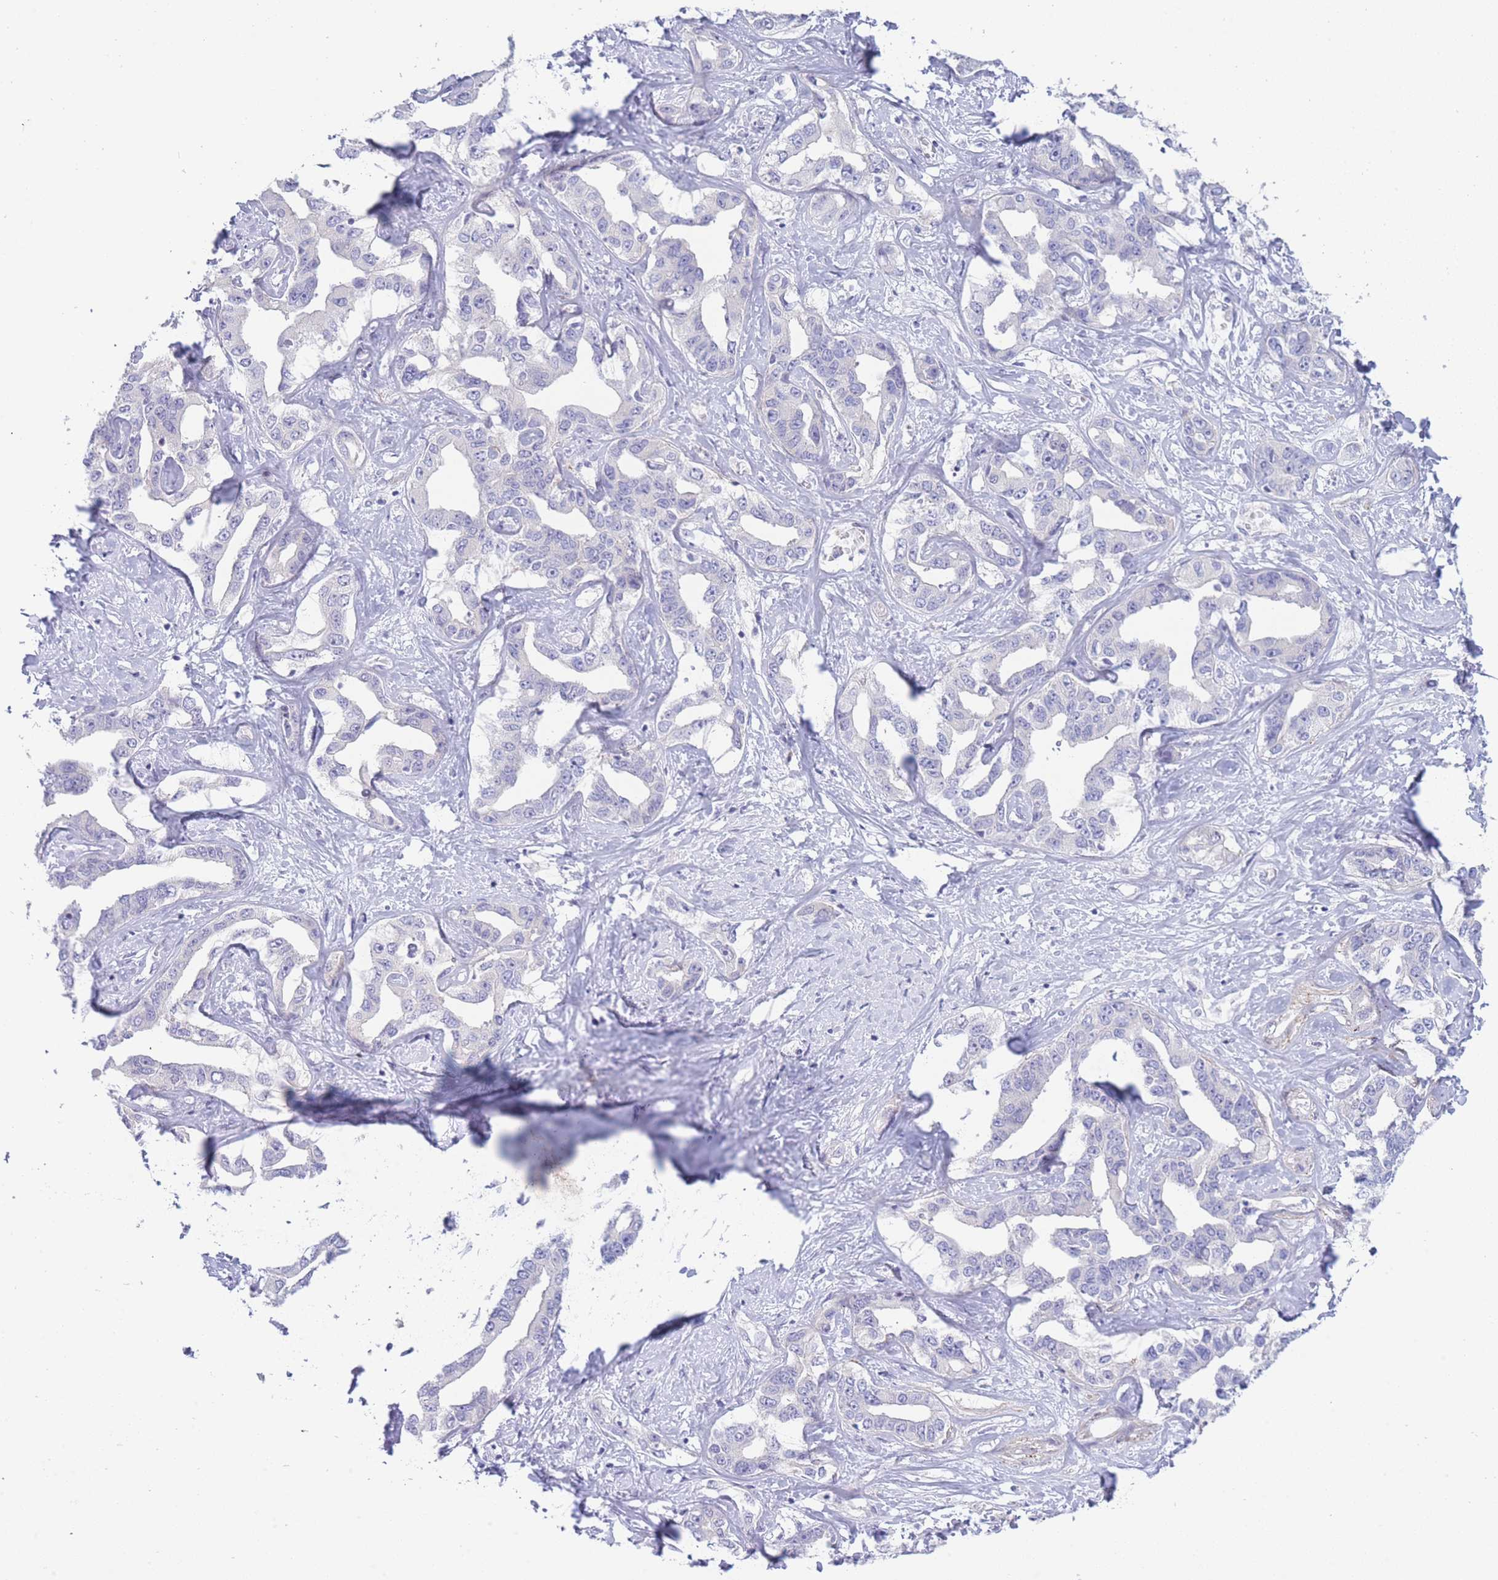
{"staining": {"intensity": "negative", "quantity": "none", "location": "none"}, "tissue": "liver cancer", "cell_type": "Tumor cells", "image_type": "cancer", "snomed": [{"axis": "morphology", "description": "Cholangiocarcinoma"}, {"axis": "topography", "description": "Liver"}], "caption": "Immunohistochemical staining of cholangiocarcinoma (liver) displays no significant positivity in tumor cells.", "gene": "PRR23B", "patient": {"sex": "male", "age": 59}}